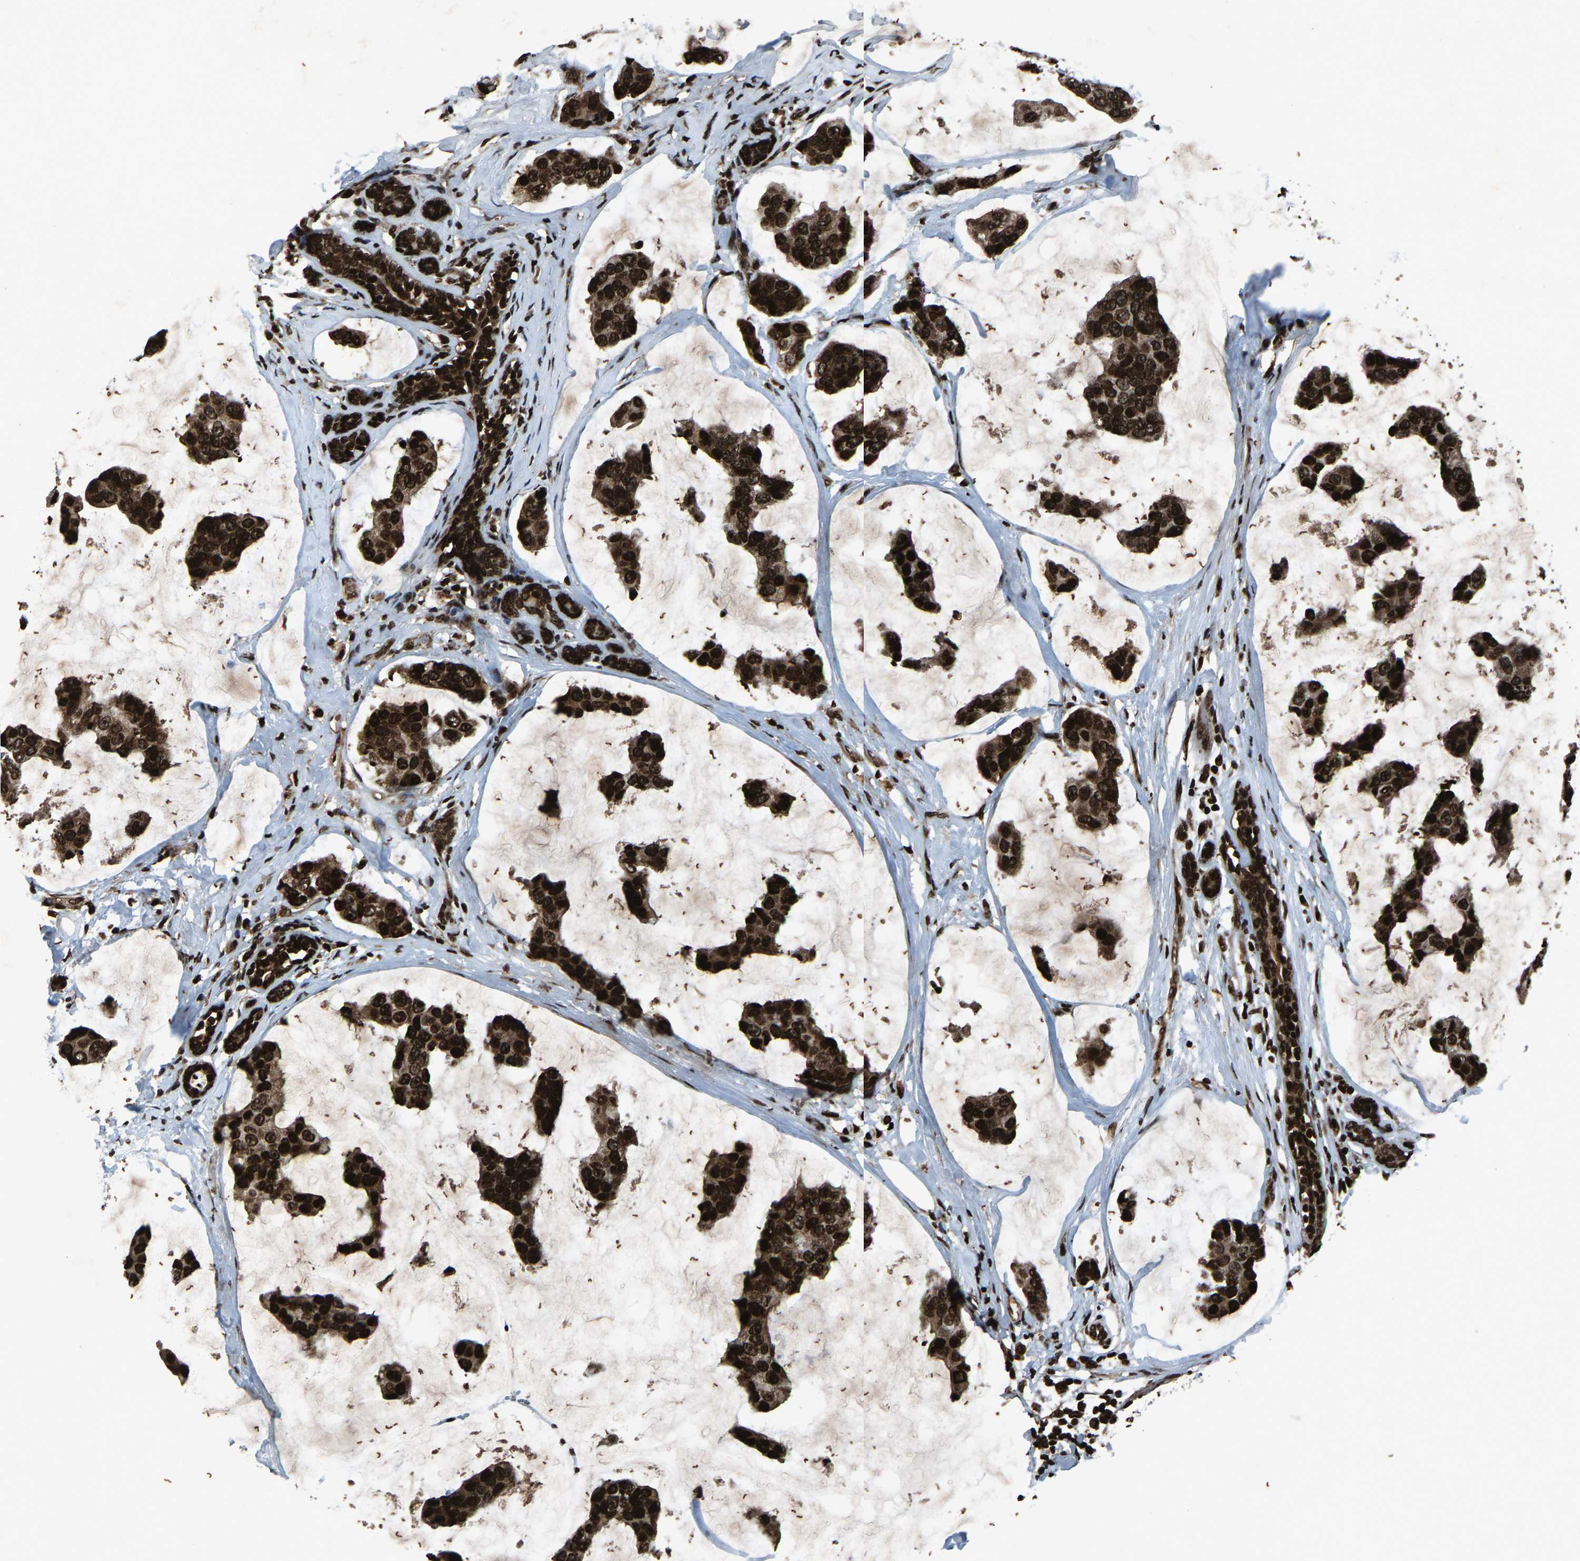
{"staining": {"intensity": "strong", "quantity": ">75%", "location": "cytoplasmic/membranous,nuclear"}, "tissue": "breast cancer", "cell_type": "Tumor cells", "image_type": "cancer", "snomed": [{"axis": "morphology", "description": "Normal tissue, NOS"}, {"axis": "morphology", "description": "Duct carcinoma"}, {"axis": "topography", "description": "Breast"}], "caption": "Immunohistochemistry (IHC) micrograph of neoplastic tissue: breast invasive ductal carcinoma stained using immunohistochemistry reveals high levels of strong protein expression localized specifically in the cytoplasmic/membranous and nuclear of tumor cells, appearing as a cytoplasmic/membranous and nuclear brown color.", "gene": "H4C1", "patient": {"sex": "female", "age": 50}}